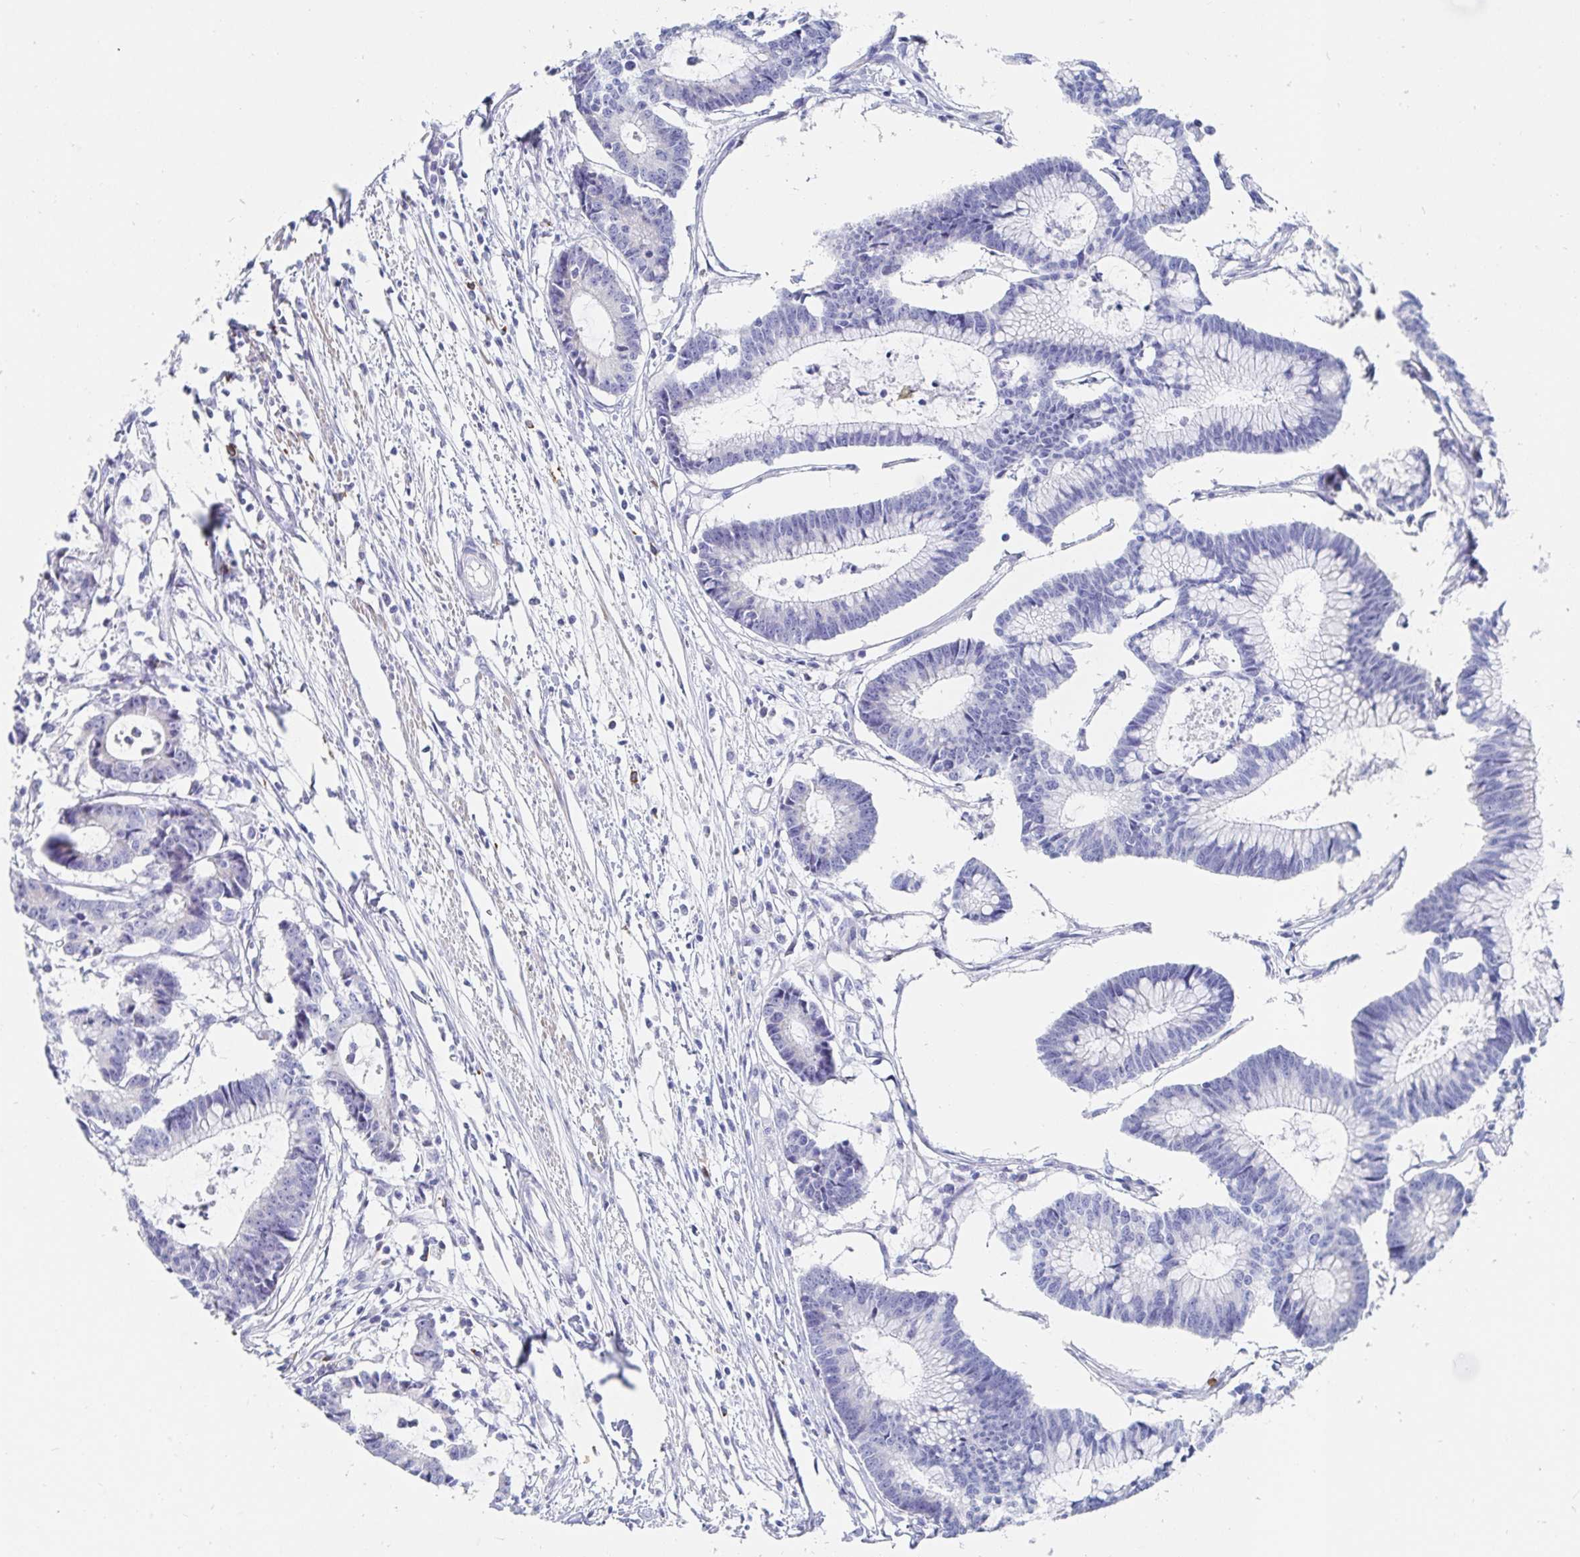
{"staining": {"intensity": "negative", "quantity": "none", "location": "none"}, "tissue": "colorectal cancer", "cell_type": "Tumor cells", "image_type": "cancer", "snomed": [{"axis": "morphology", "description": "Adenocarcinoma, NOS"}, {"axis": "topography", "description": "Colon"}], "caption": "The micrograph shows no significant positivity in tumor cells of colorectal cancer (adenocarcinoma). (Brightfield microscopy of DAB (3,3'-diaminobenzidine) immunohistochemistry at high magnification).", "gene": "PACSIN1", "patient": {"sex": "female", "age": 78}}